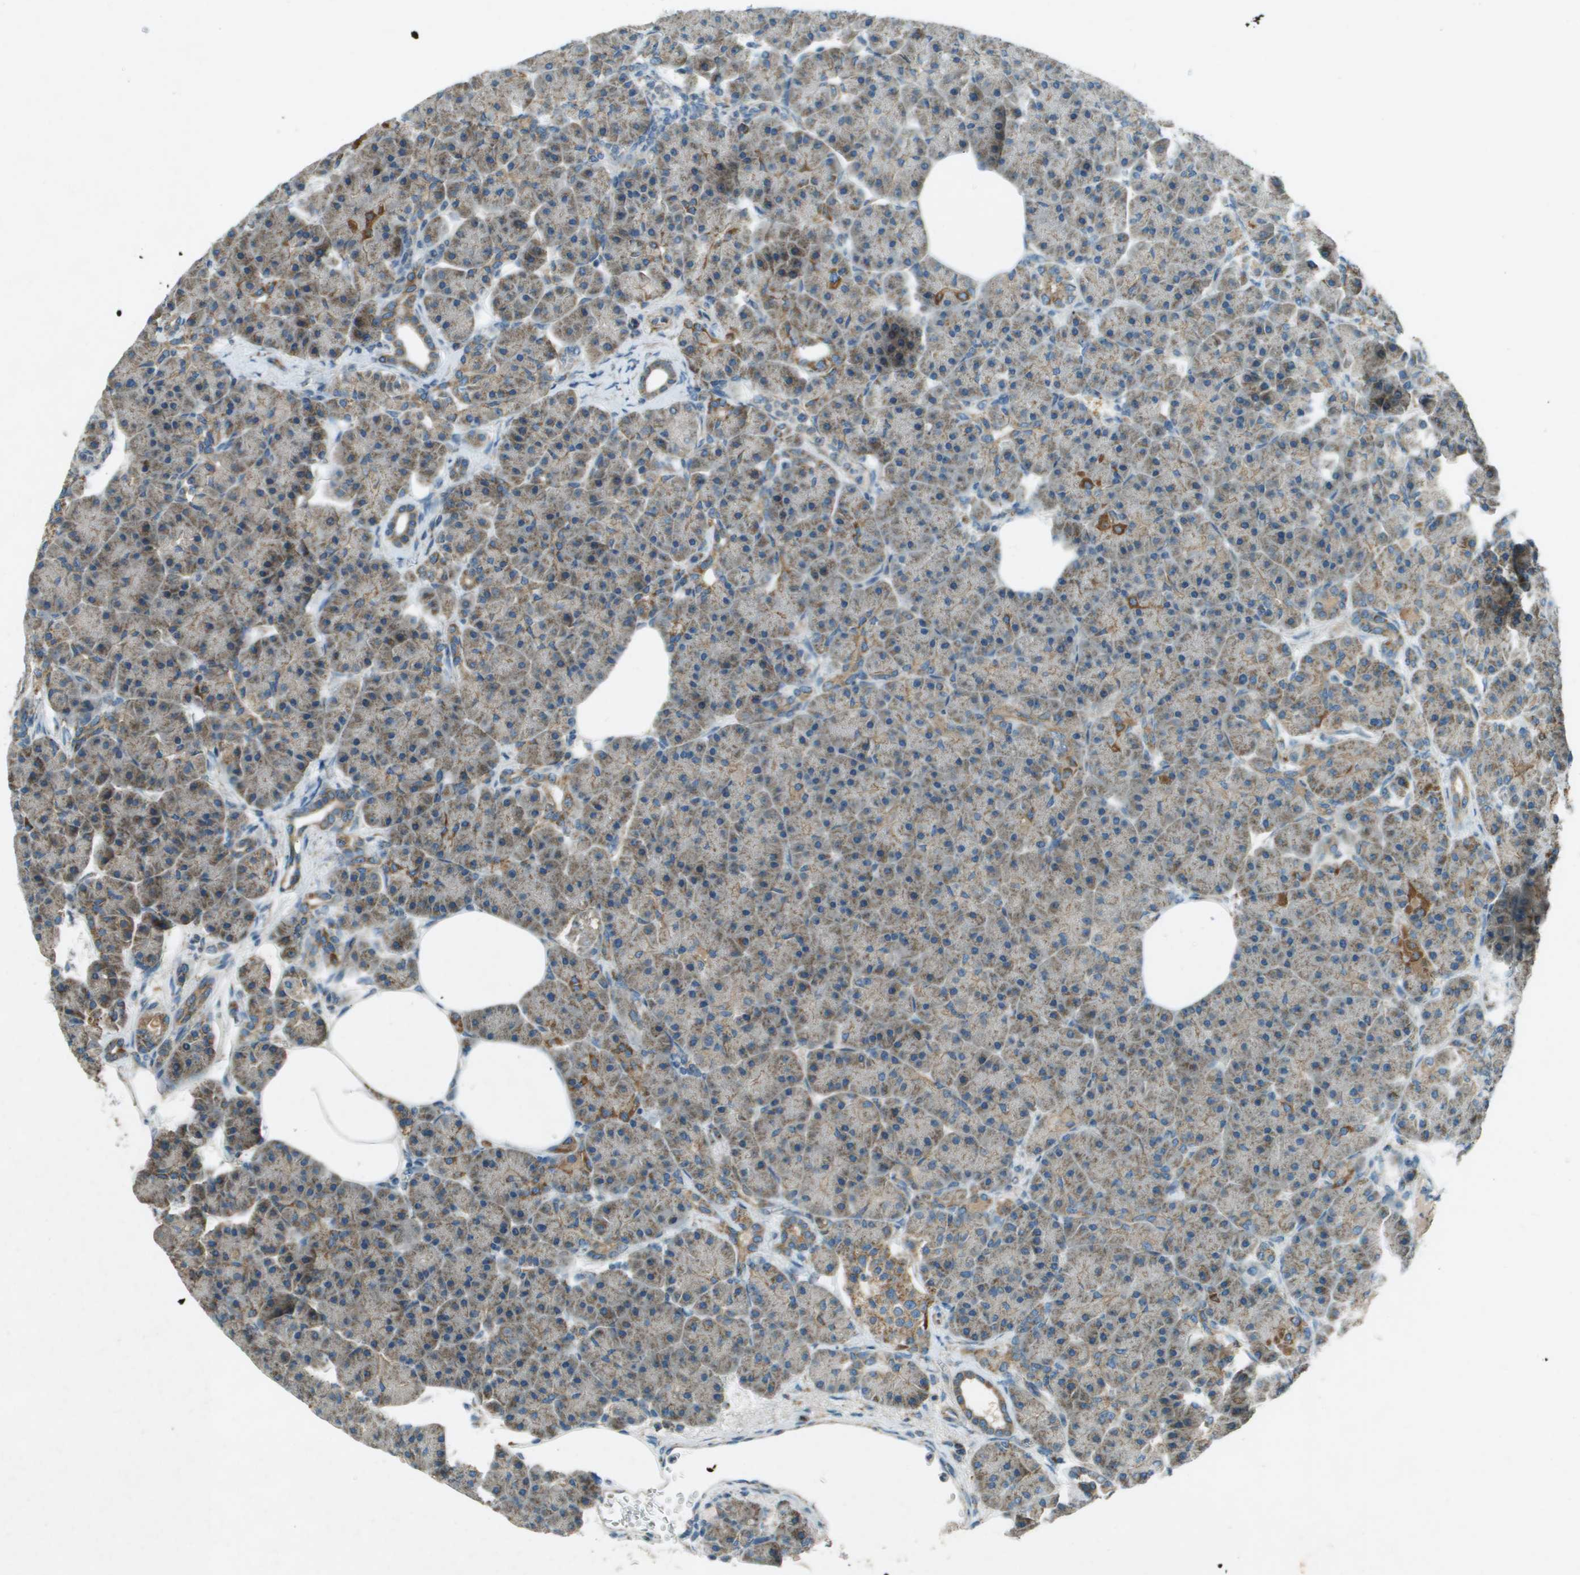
{"staining": {"intensity": "moderate", "quantity": "25%-75%", "location": "cytoplasmic/membranous"}, "tissue": "pancreas", "cell_type": "Exocrine glandular cells", "image_type": "normal", "snomed": [{"axis": "morphology", "description": "Normal tissue, NOS"}, {"axis": "topography", "description": "Pancreas"}], "caption": "High-power microscopy captured an immunohistochemistry photomicrograph of benign pancreas, revealing moderate cytoplasmic/membranous expression in about 25%-75% of exocrine glandular cells.", "gene": "MIGA1", "patient": {"sex": "female", "age": 70}}